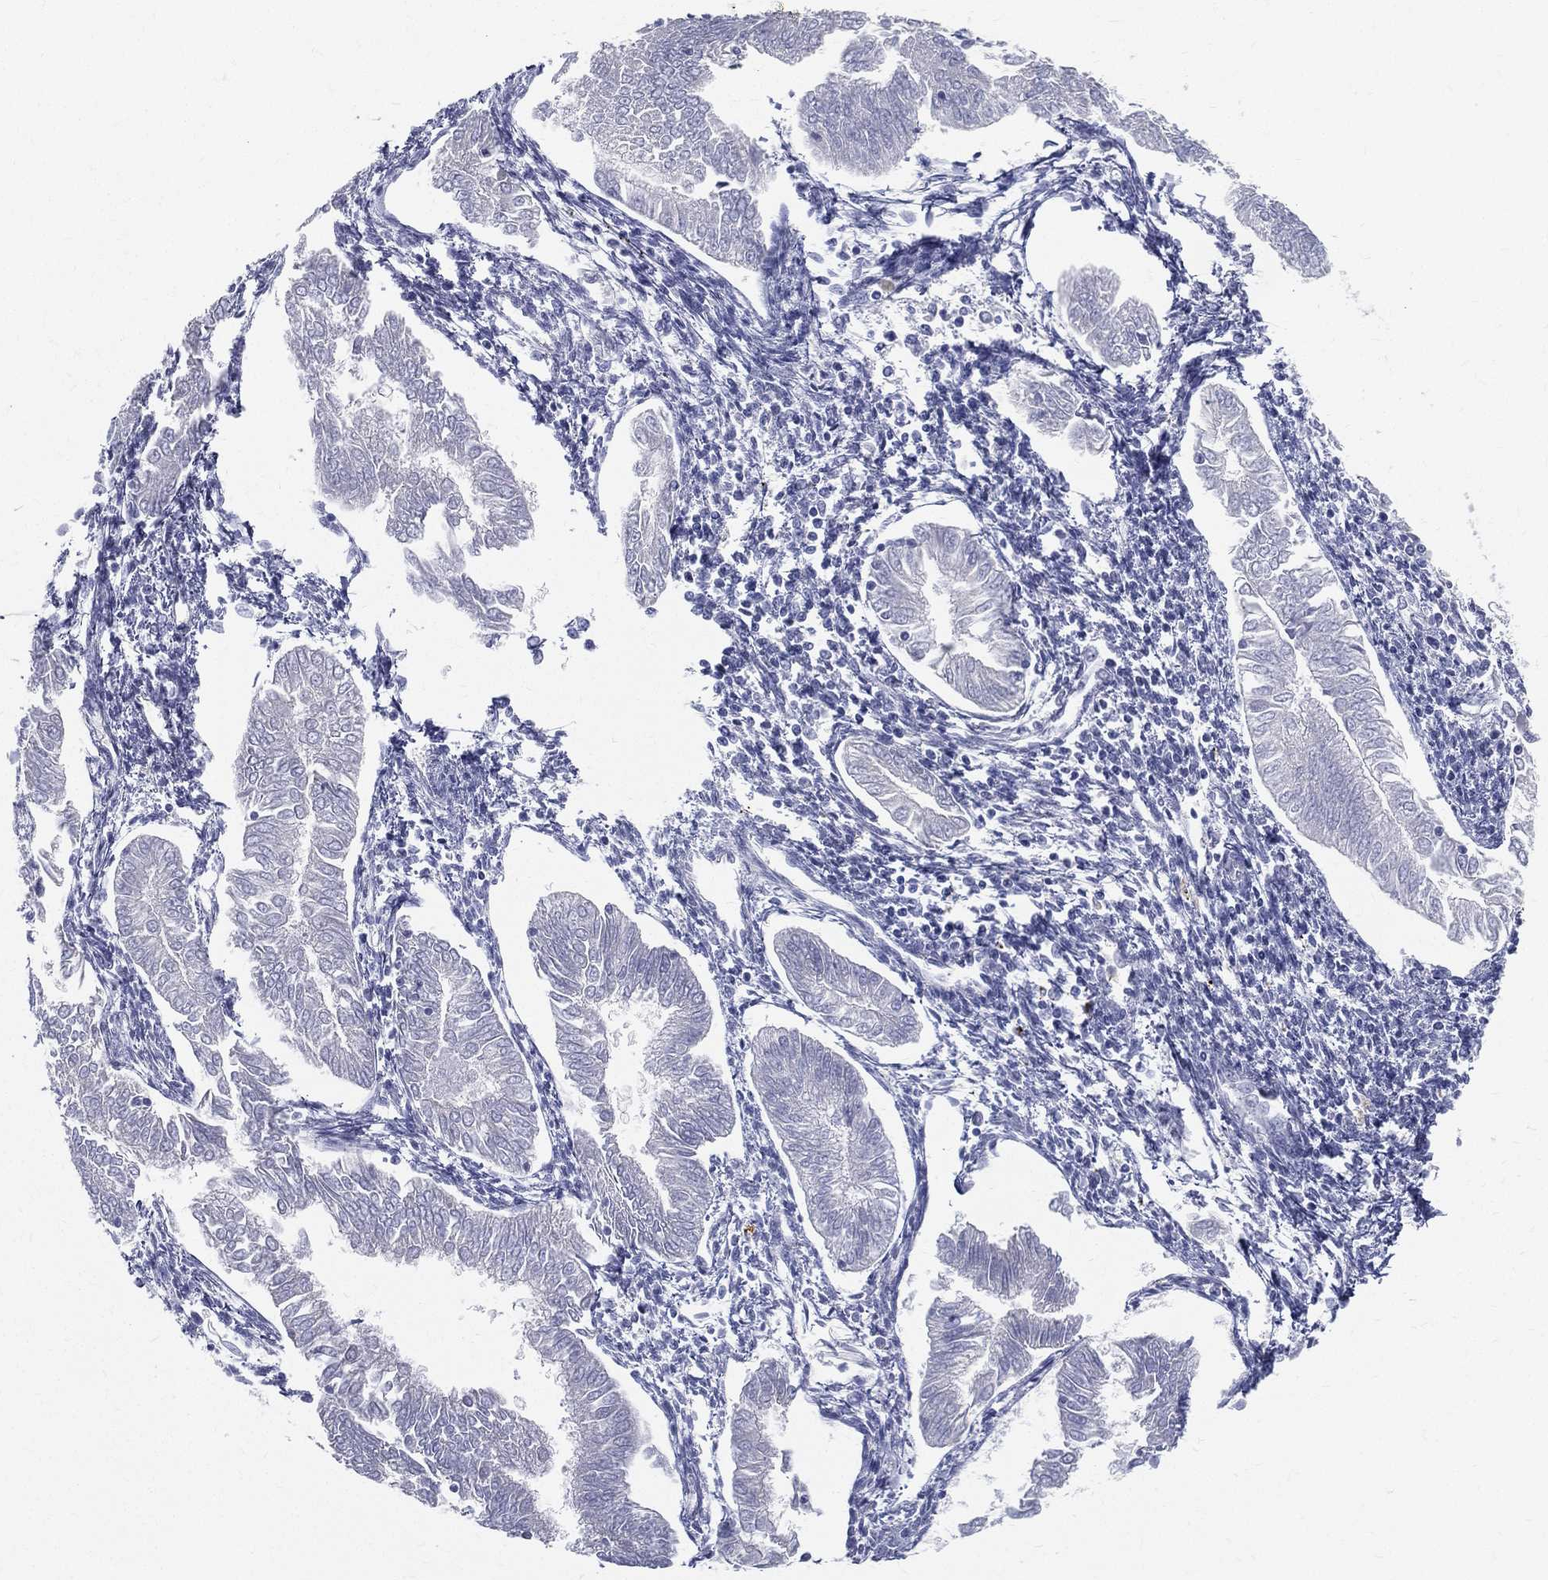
{"staining": {"intensity": "negative", "quantity": "none", "location": "none"}, "tissue": "endometrial cancer", "cell_type": "Tumor cells", "image_type": "cancer", "snomed": [{"axis": "morphology", "description": "Adenocarcinoma, NOS"}, {"axis": "topography", "description": "Endometrium"}], "caption": "Immunohistochemical staining of endometrial adenocarcinoma exhibits no significant staining in tumor cells. The staining is performed using DAB (3,3'-diaminobenzidine) brown chromogen with nuclei counter-stained in using hematoxylin.", "gene": "STS", "patient": {"sex": "female", "age": 53}}